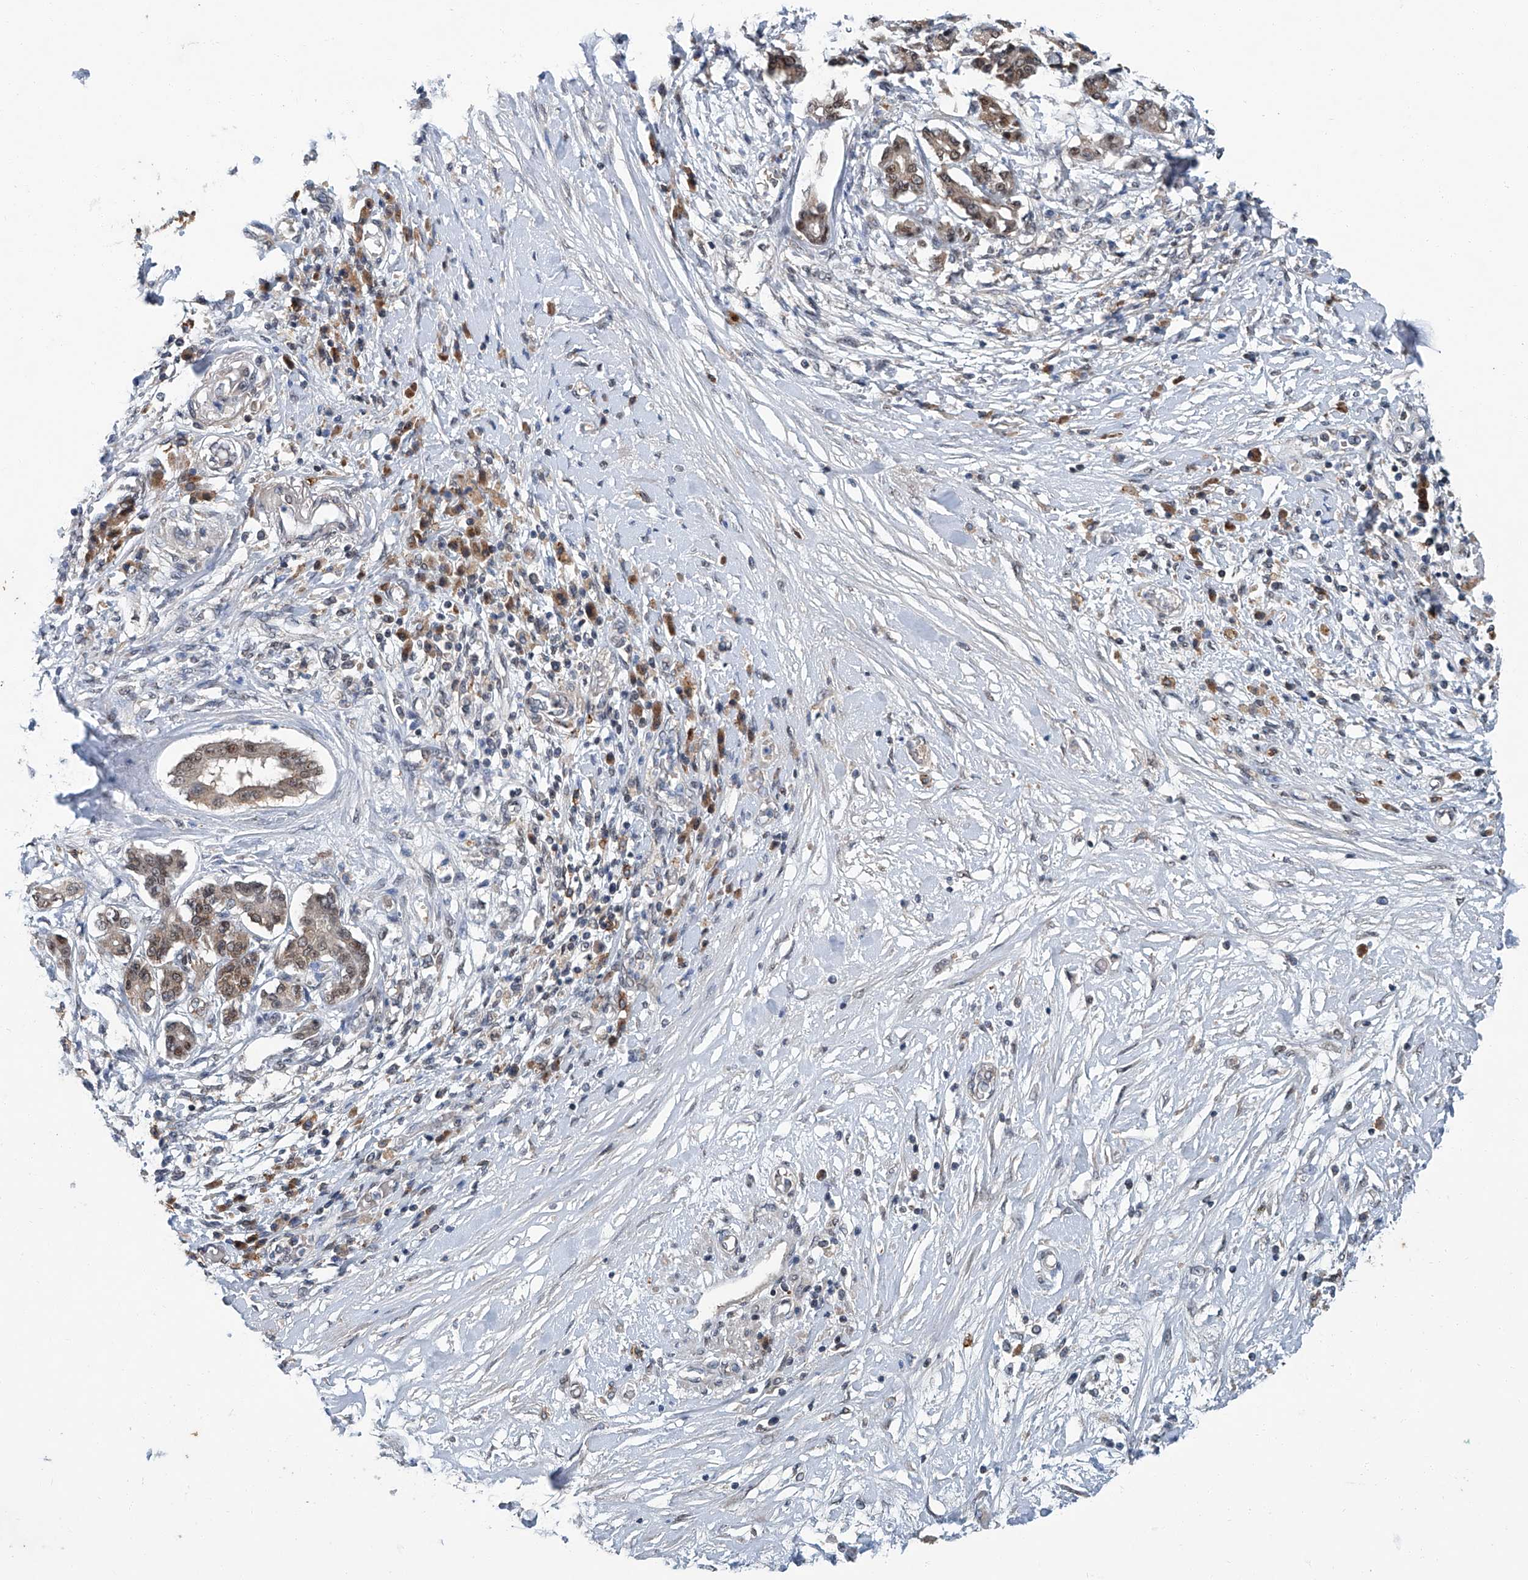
{"staining": {"intensity": "weak", "quantity": ">75%", "location": "cytoplasmic/membranous,nuclear"}, "tissue": "pancreatic cancer", "cell_type": "Tumor cells", "image_type": "cancer", "snomed": [{"axis": "morphology", "description": "Inflammation, NOS"}, {"axis": "morphology", "description": "Adenocarcinoma, NOS"}, {"axis": "topography", "description": "Pancreas"}], "caption": "Brown immunohistochemical staining in human pancreatic cancer (adenocarcinoma) shows weak cytoplasmic/membranous and nuclear positivity in approximately >75% of tumor cells.", "gene": "CLK1", "patient": {"sex": "female", "age": 56}}